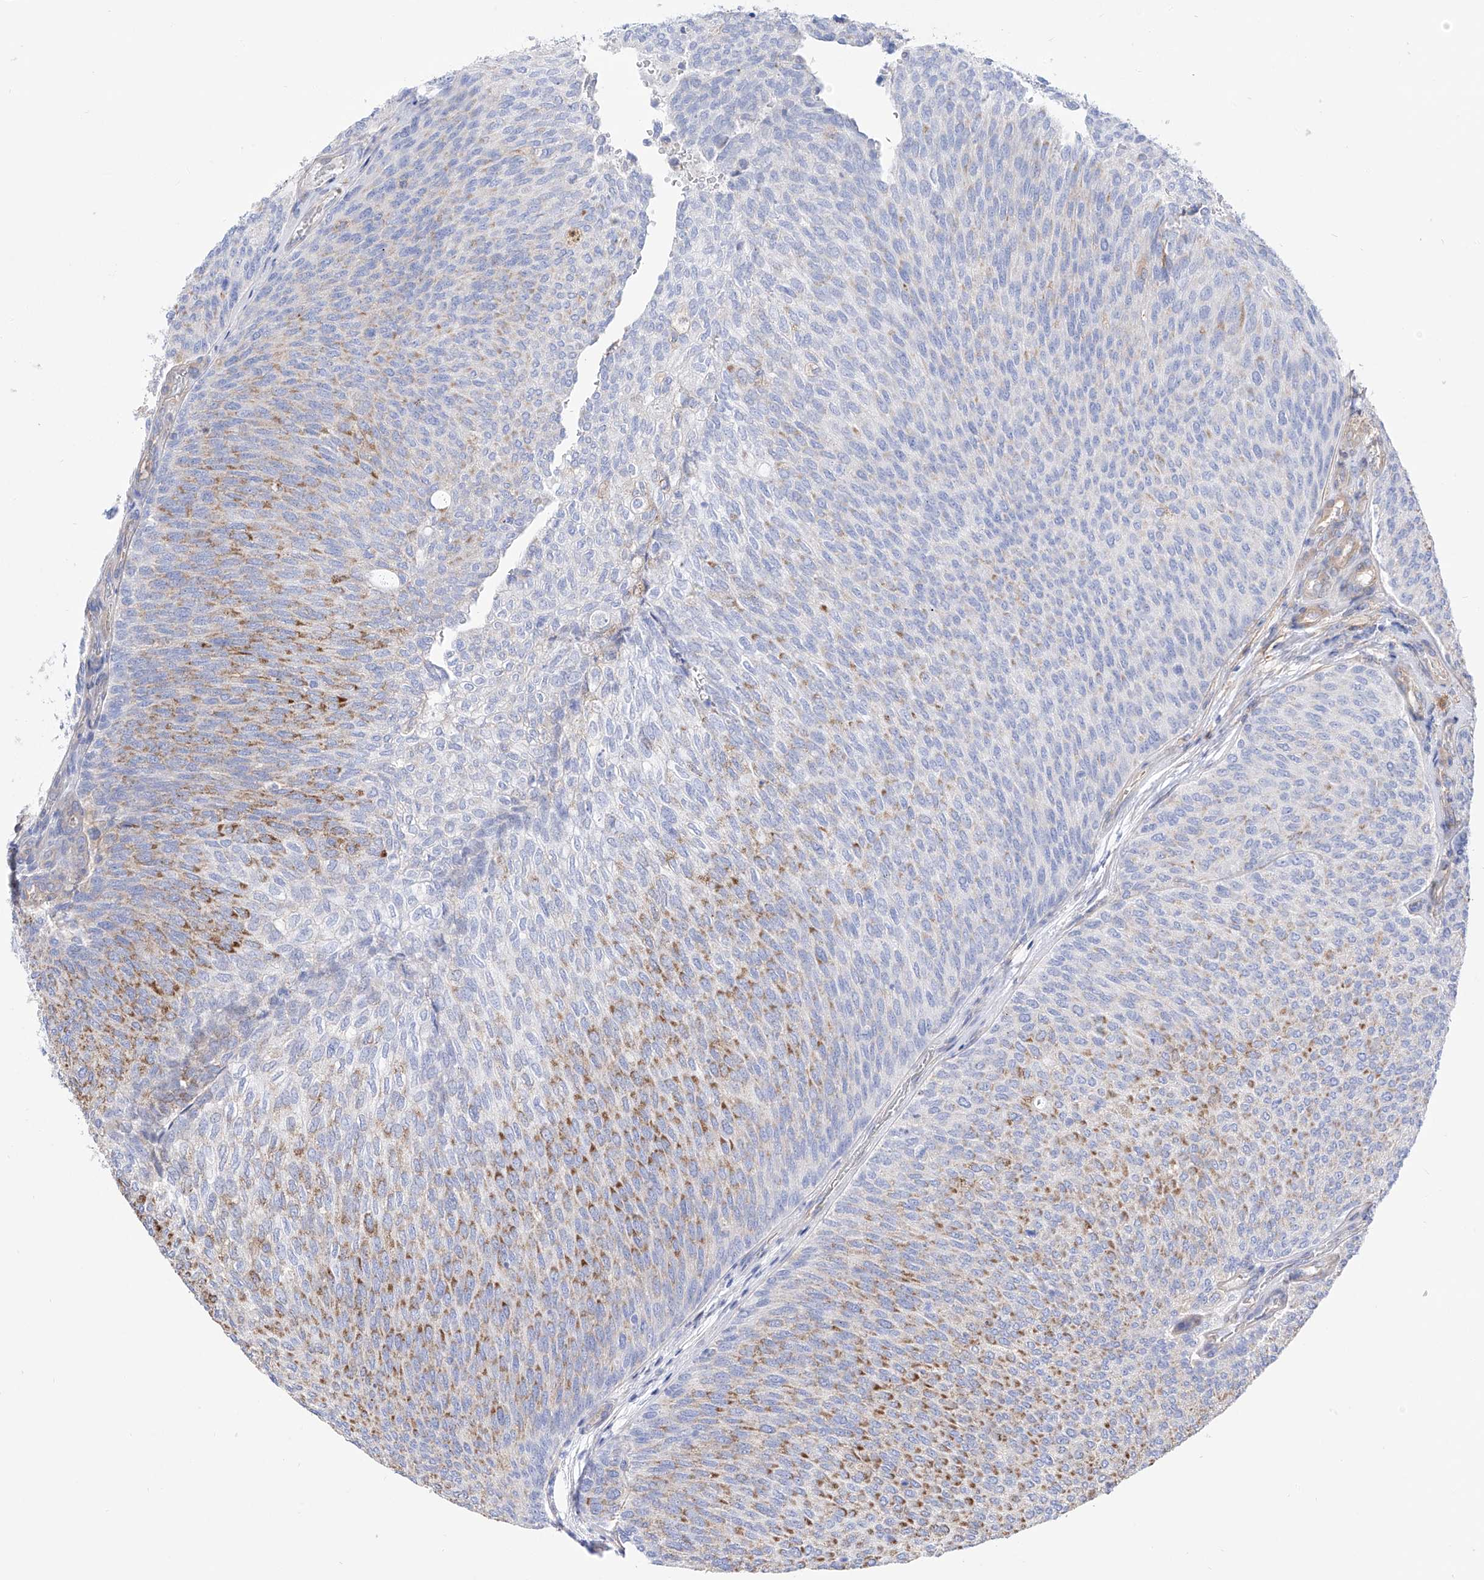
{"staining": {"intensity": "moderate", "quantity": "25%-75%", "location": "cytoplasmic/membranous"}, "tissue": "urothelial cancer", "cell_type": "Tumor cells", "image_type": "cancer", "snomed": [{"axis": "morphology", "description": "Urothelial carcinoma, Low grade"}, {"axis": "topography", "description": "Urinary bladder"}], "caption": "Low-grade urothelial carcinoma stained with immunohistochemistry (IHC) shows moderate cytoplasmic/membranous staining in approximately 25%-75% of tumor cells.", "gene": "ZNF653", "patient": {"sex": "female", "age": 79}}